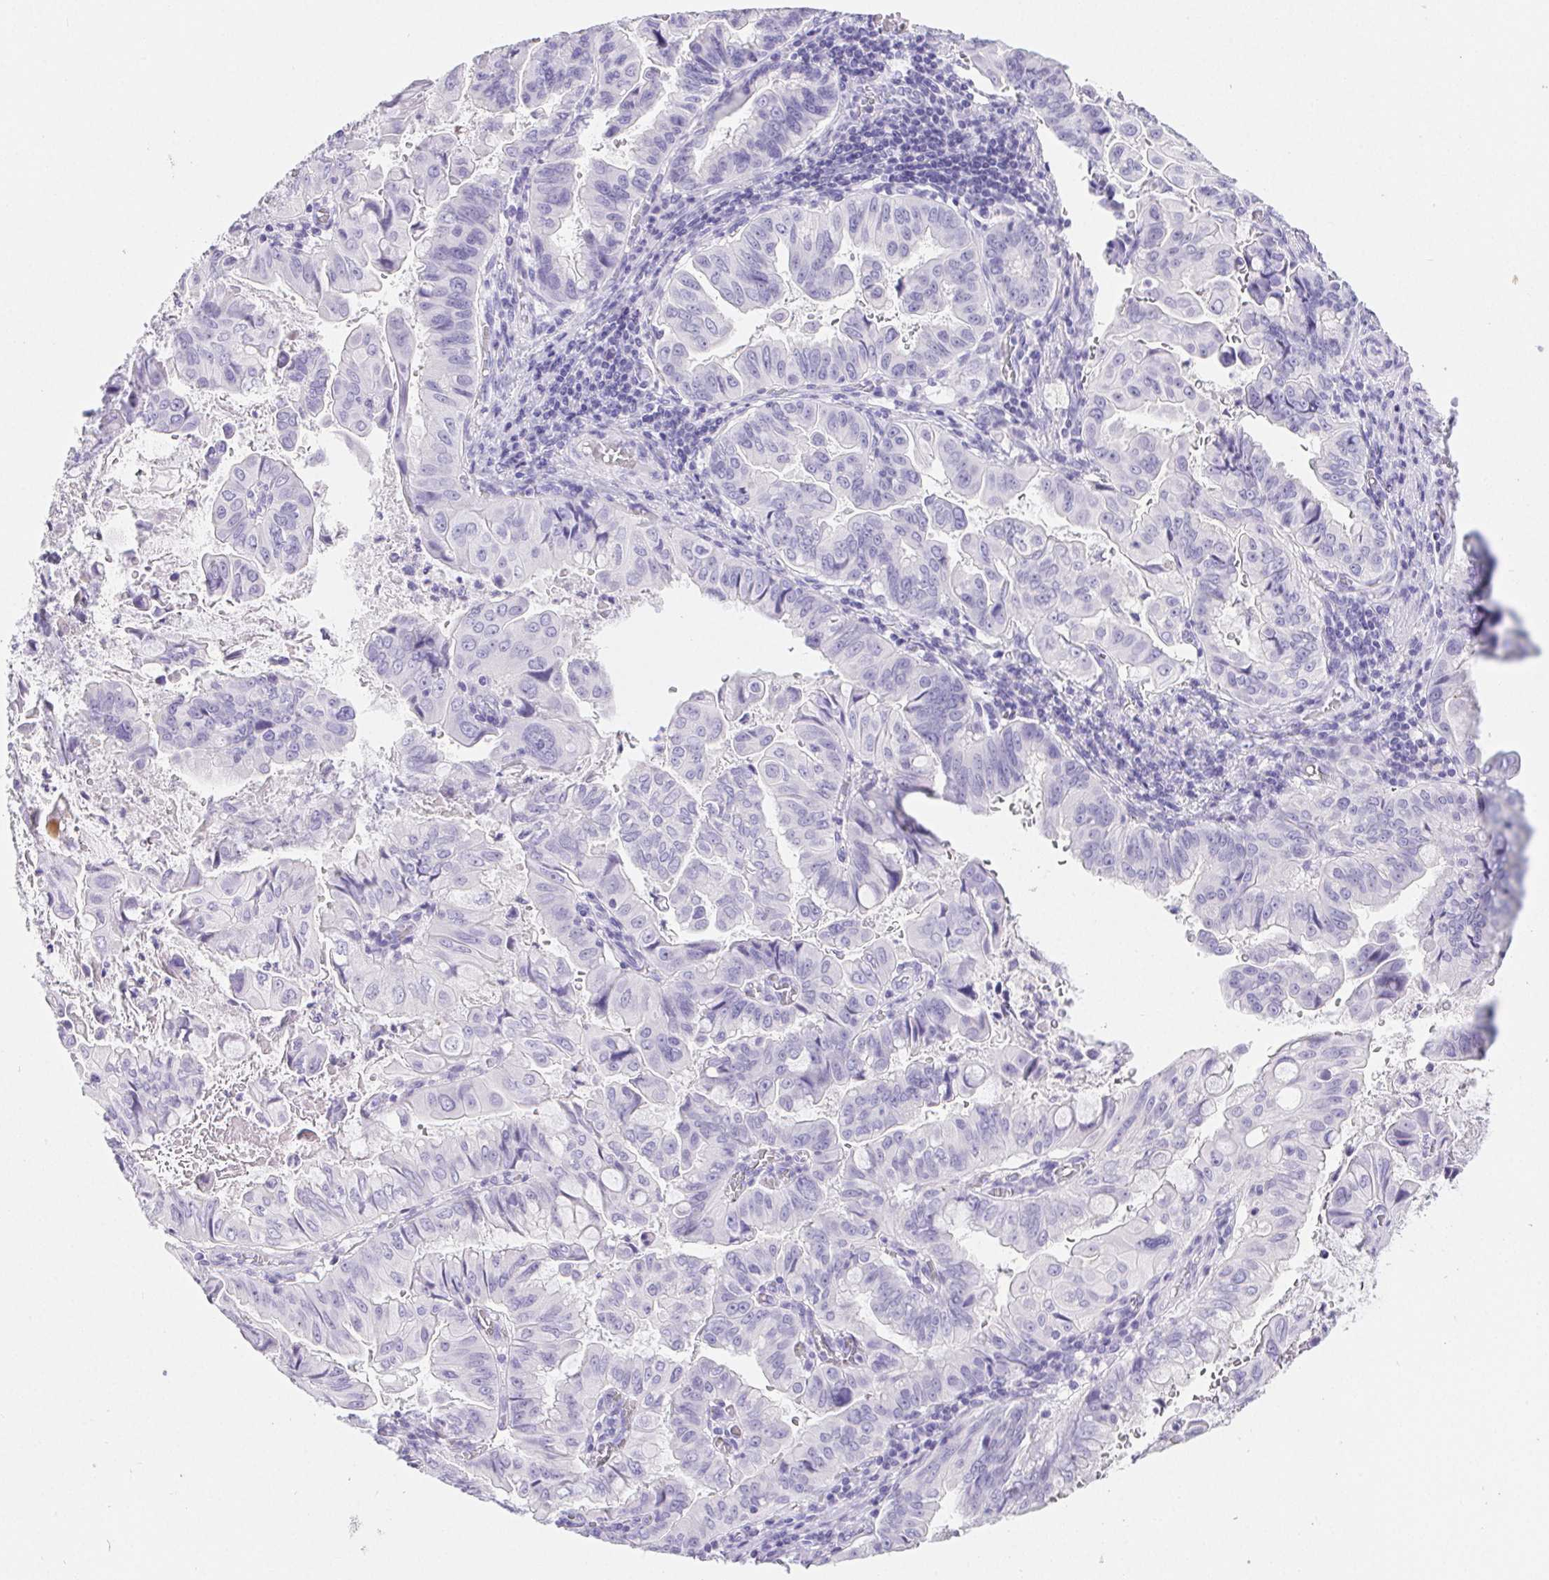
{"staining": {"intensity": "negative", "quantity": "none", "location": "none"}, "tissue": "stomach cancer", "cell_type": "Tumor cells", "image_type": "cancer", "snomed": [{"axis": "morphology", "description": "Adenocarcinoma, NOS"}, {"axis": "topography", "description": "Stomach, upper"}], "caption": "Adenocarcinoma (stomach) was stained to show a protein in brown. There is no significant staining in tumor cells.", "gene": "PNLIP", "patient": {"sex": "male", "age": 80}}